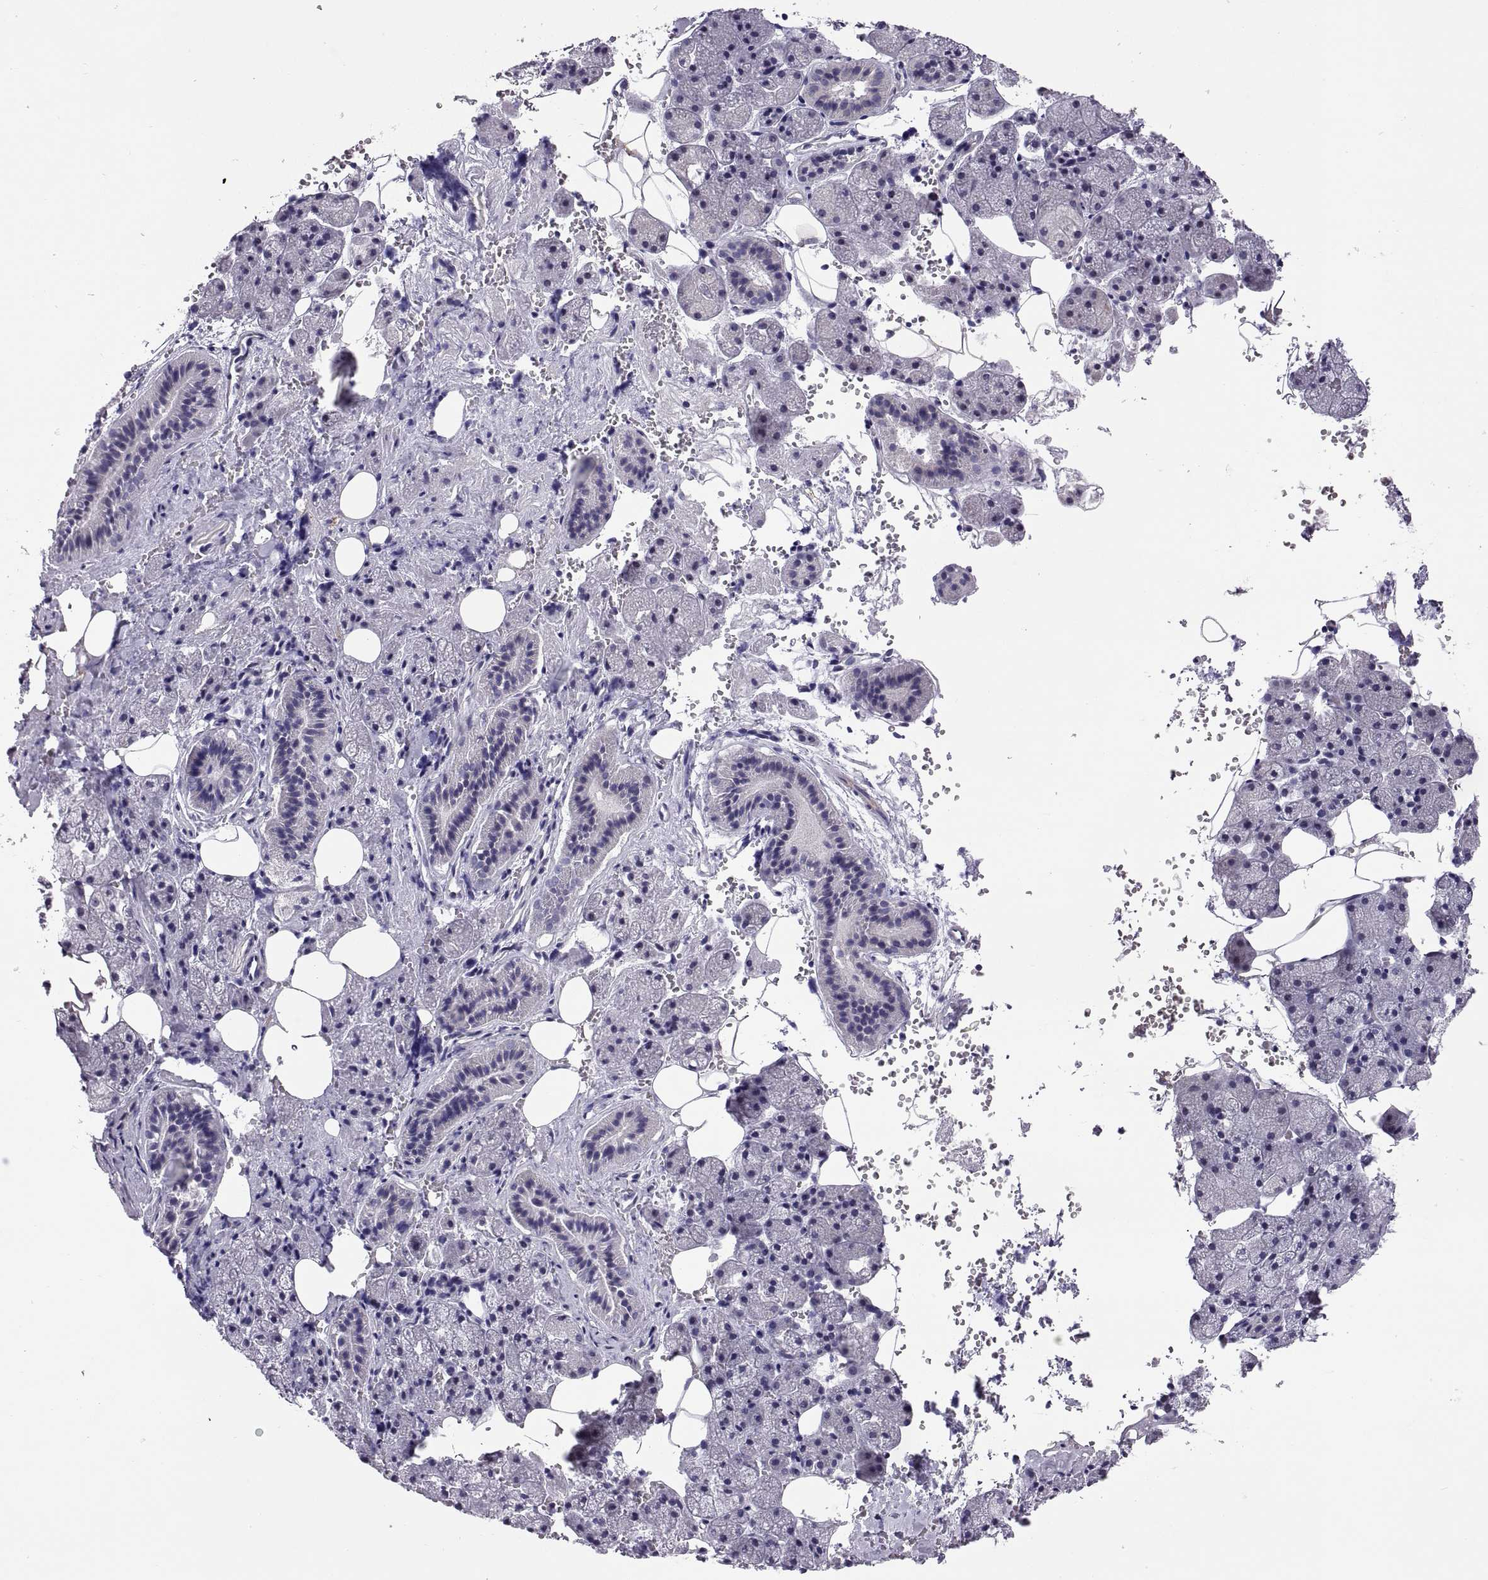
{"staining": {"intensity": "negative", "quantity": "none", "location": "none"}, "tissue": "salivary gland", "cell_type": "Glandular cells", "image_type": "normal", "snomed": [{"axis": "morphology", "description": "Normal tissue, NOS"}, {"axis": "topography", "description": "Salivary gland"}], "caption": "DAB (3,3'-diaminobenzidine) immunohistochemical staining of normal human salivary gland reveals no significant positivity in glandular cells.", "gene": "VSX2", "patient": {"sex": "male", "age": 38}}